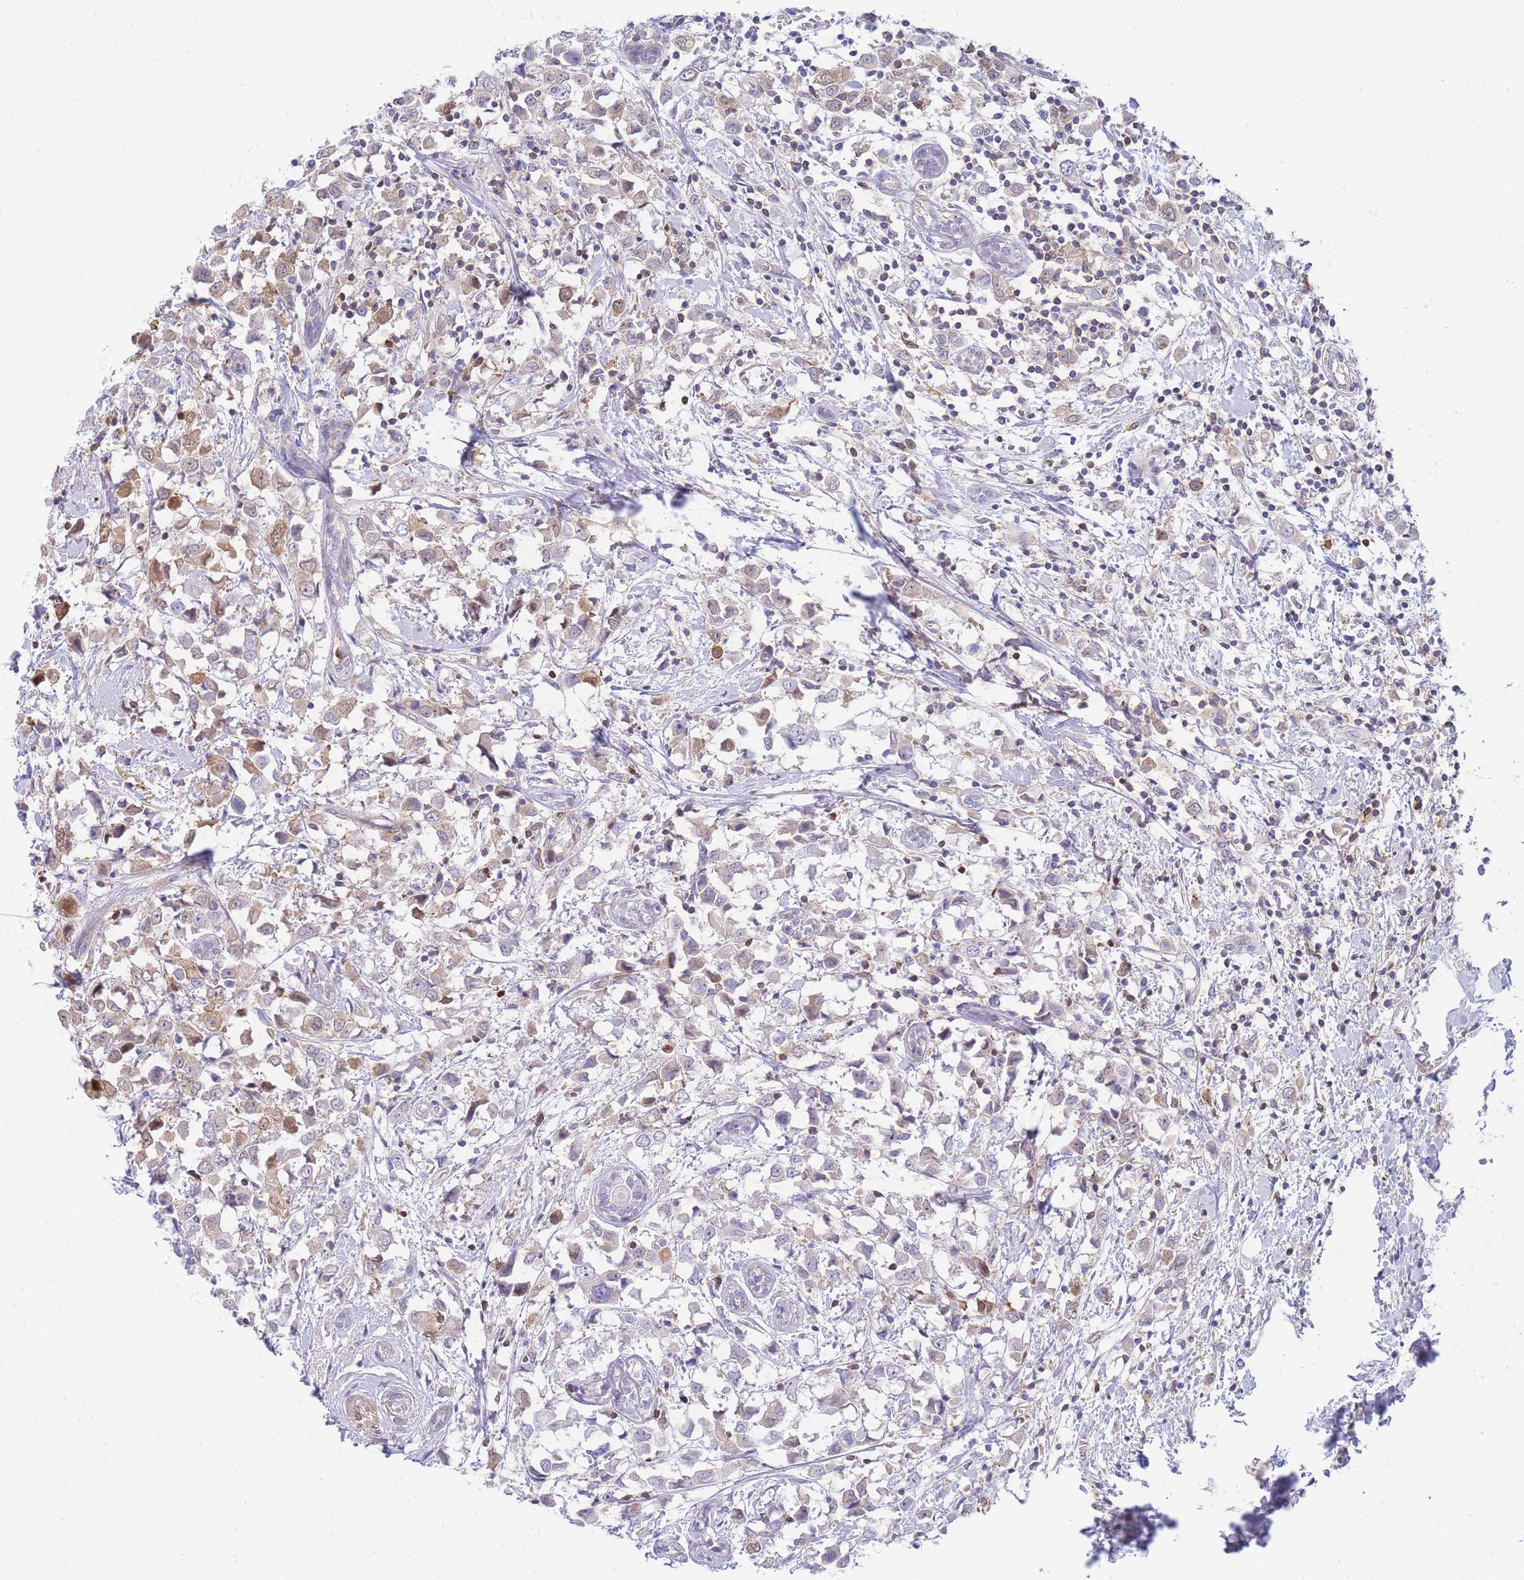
{"staining": {"intensity": "moderate", "quantity": "<25%", "location": "cytoplasmic/membranous"}, "tissue": "breast cancer", "cell_type": "Tumor cells", "image_type": "cancer", "snomed": [{"axis": "morphology", "description": "Duct carcinoma"}, {"axis": "topography", "description": "Breast"}], "caption": "Approximately <25% of tumor cells in breast intraductal carcinoma reveal moderate cytoplasmic/membranous protein positivity as visualized by brown immunohistochemical staining.", "gene": "FBN3", "patient": {"sex": "female", "age": 61}}